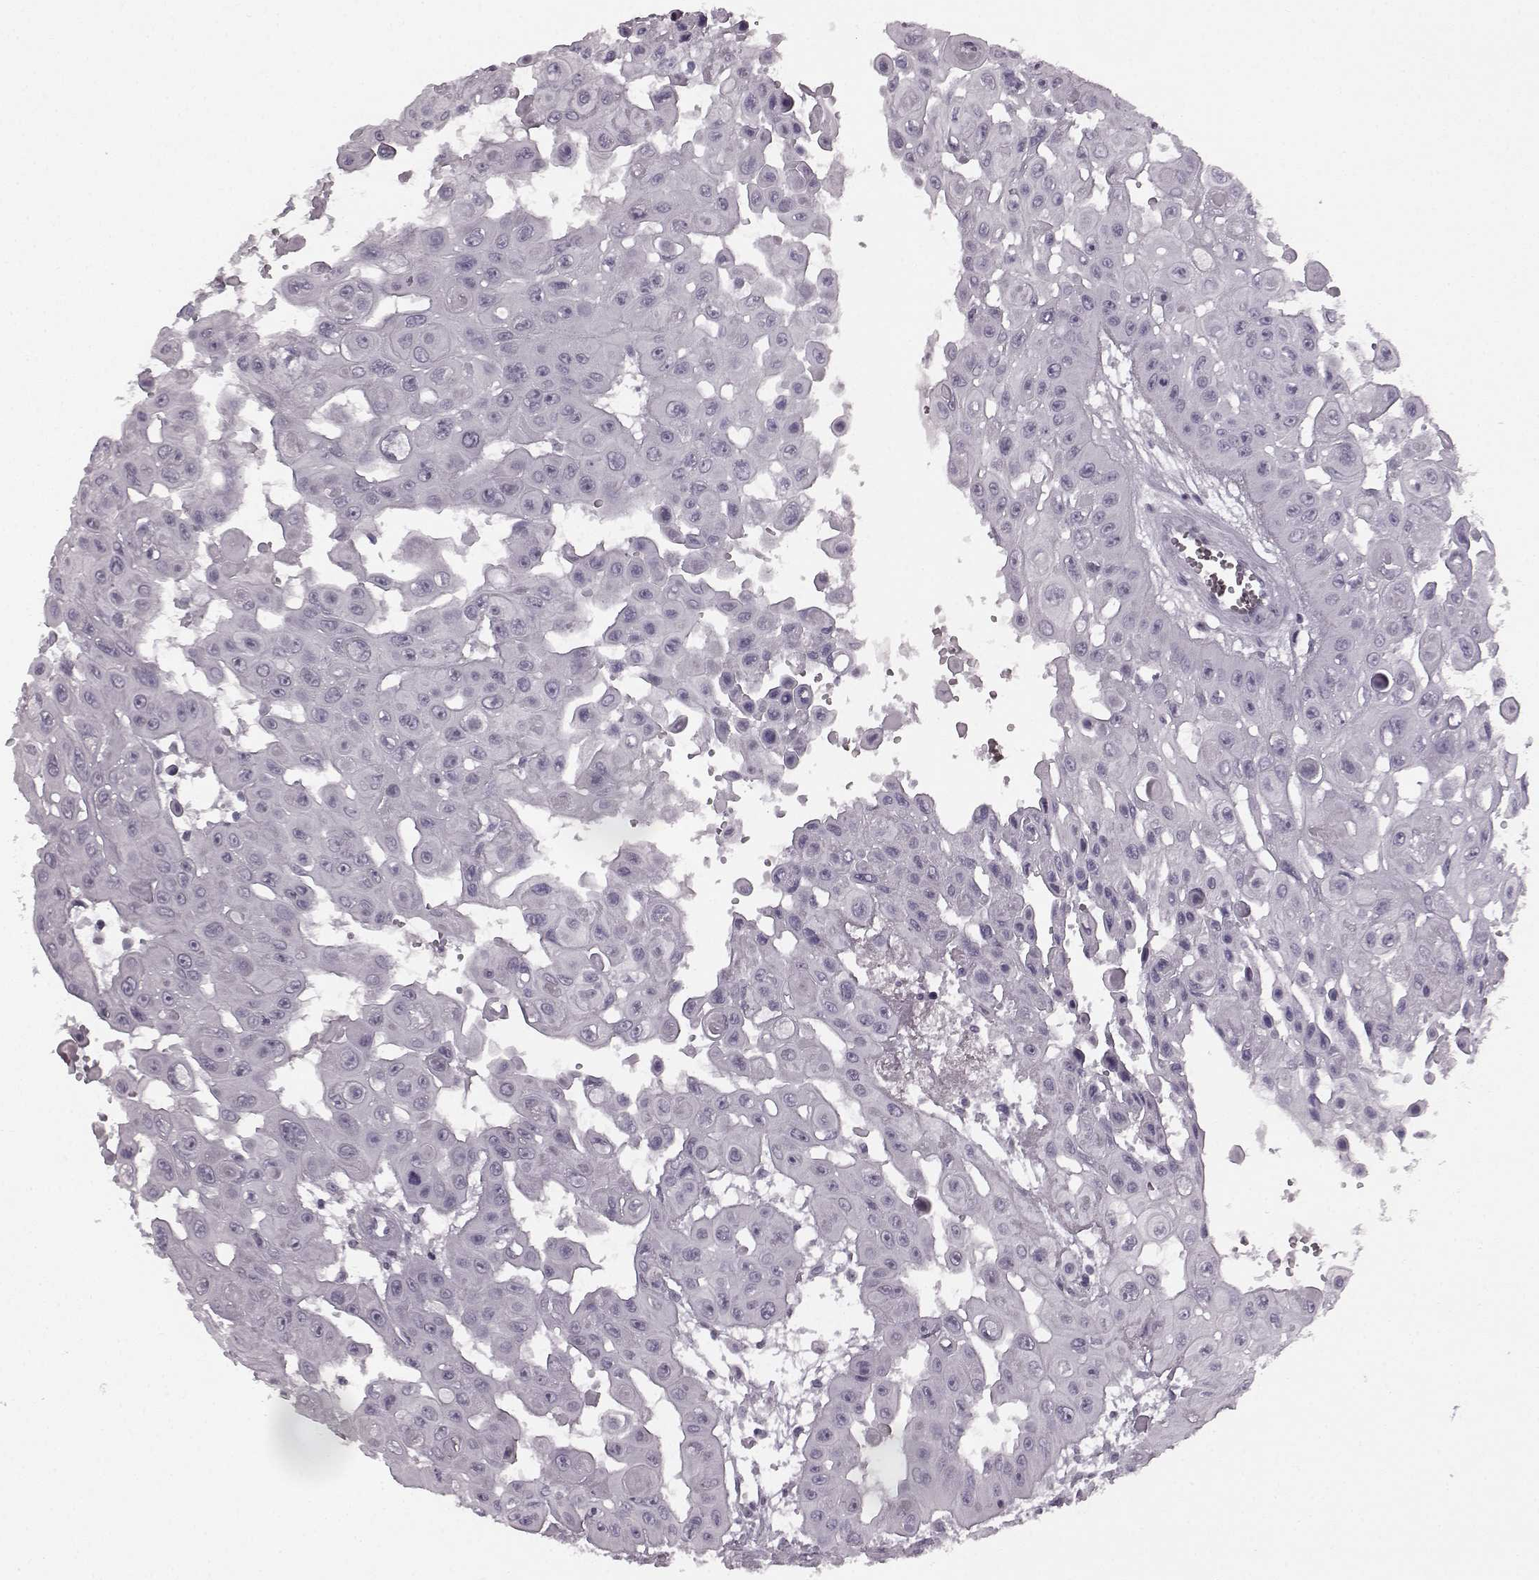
{"staining": {"intensity": "negative", "quantity": "none", "location": "none"}, "tissue": "head and neck cancer", "cell_type": "Tumor cells", "image_type": "cancer", "snomed": [{"axis": "morphology", "description": "Adenocarcinoma, NOS"}, {"axis": "topography", "description": "Head-Neck"}], "caption": "This is an IHC micrograph of human adenocarcinoma (head and neck). There is no positivity in tumor cells.", "gene": "SEMG2", "patient": {"sex": "male", "age": 73}}